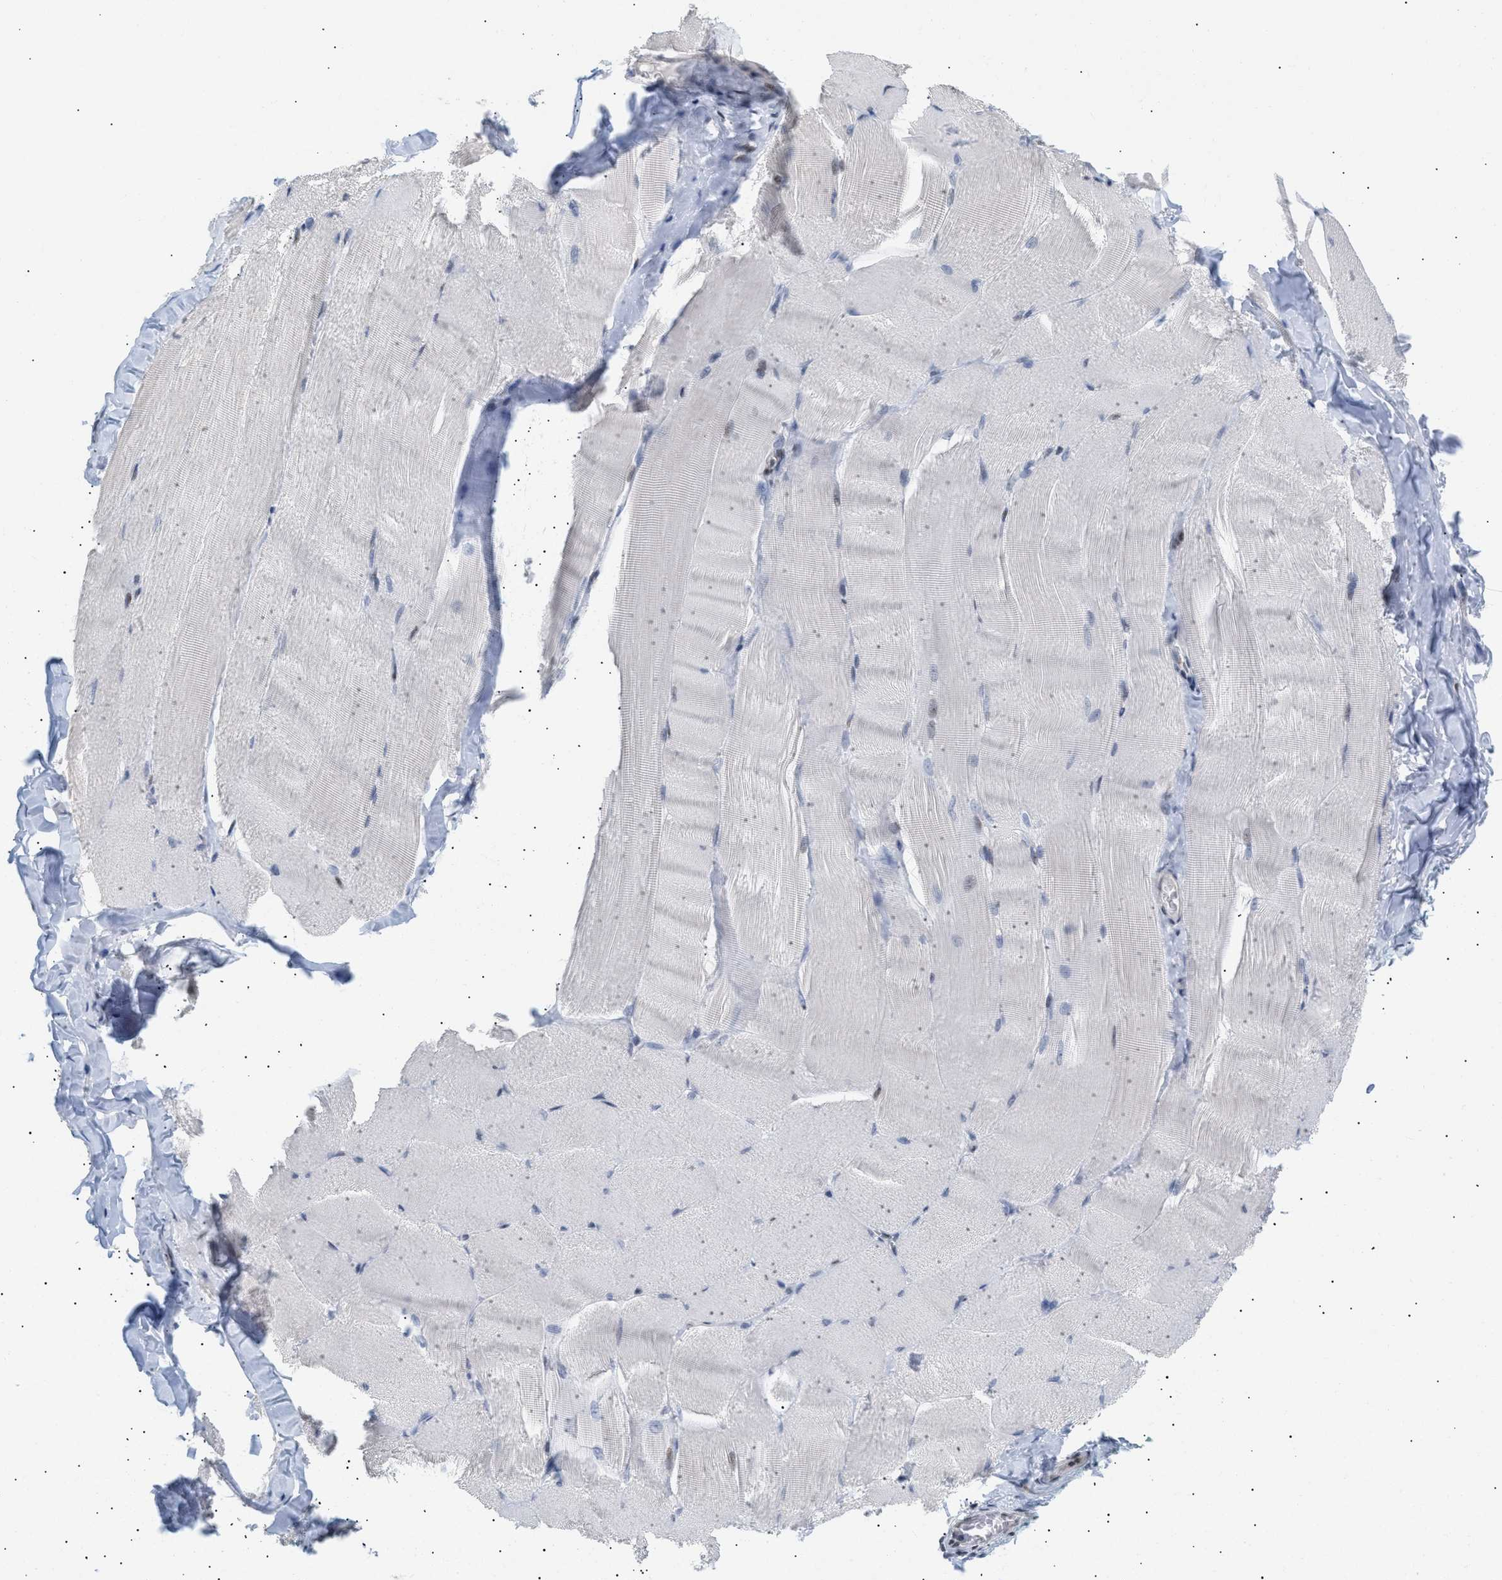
{"staining": {"intensity": "negative", "quantity": "none", "location": "none"}, "tissue": "skeletal muscle", "cell_type": "Myocytes", "image_type": "normal", "snomed": [{"axis": "morphology", "description": "Normal tissue, NOS"}, {"axis": "morphology", "description": "Squamous cell carcinoma, NOS"}, {"axis": "topography", "description": "Skeletal muscle"}], "caption": "Myocytes show no significant expression in unremarkable skeletal muscle. Brightfield microscopy of immunohistochemistry stained with DAB (brown) and hematoxylin (blue), captured at high magnification.", "gene": "PPARD", "patient": {"sex": "male", "age": 51}}